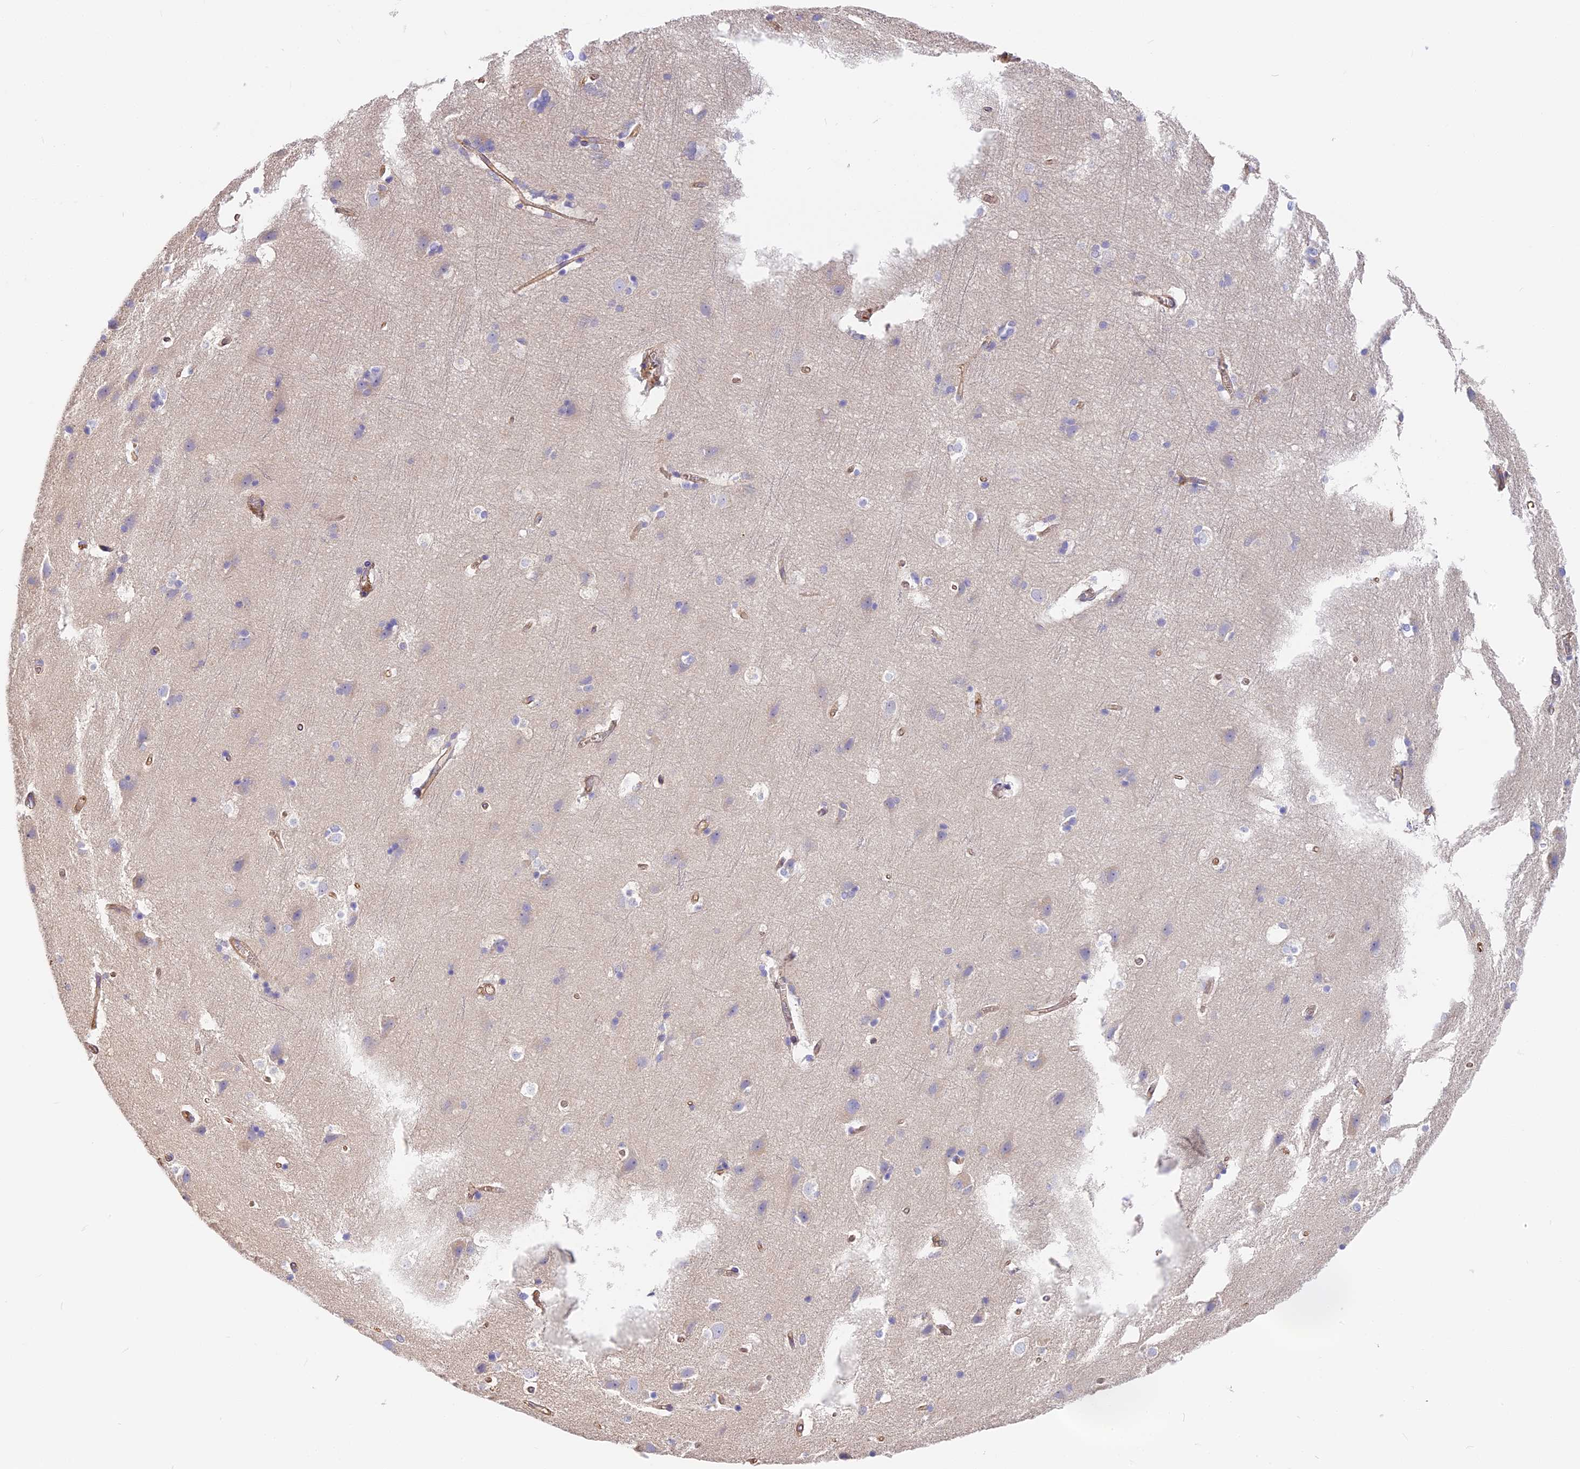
{"staining": {"intensity": "moderate", "quantity": ">75%", "location": "cytoplasmic/membranous"}, "tissue": "cerebral cortex", "cell_type": "Endothelial cells", "image_type": "normal", "snomed": [{"axis": "morphology", "description": "Normal tissue, NOS"}, {"axis": "topography", "description": "Cerebral cortex"}], "caption": "Approximately >75% of endothelial cells in benign human cerebral cortex demonstrate moderate cytoplasmic/membranous protein staining as visualized by brown immunohistochemical staining.", "gene": "VPS18", "patient": {"sex": "male", "age": 54}}